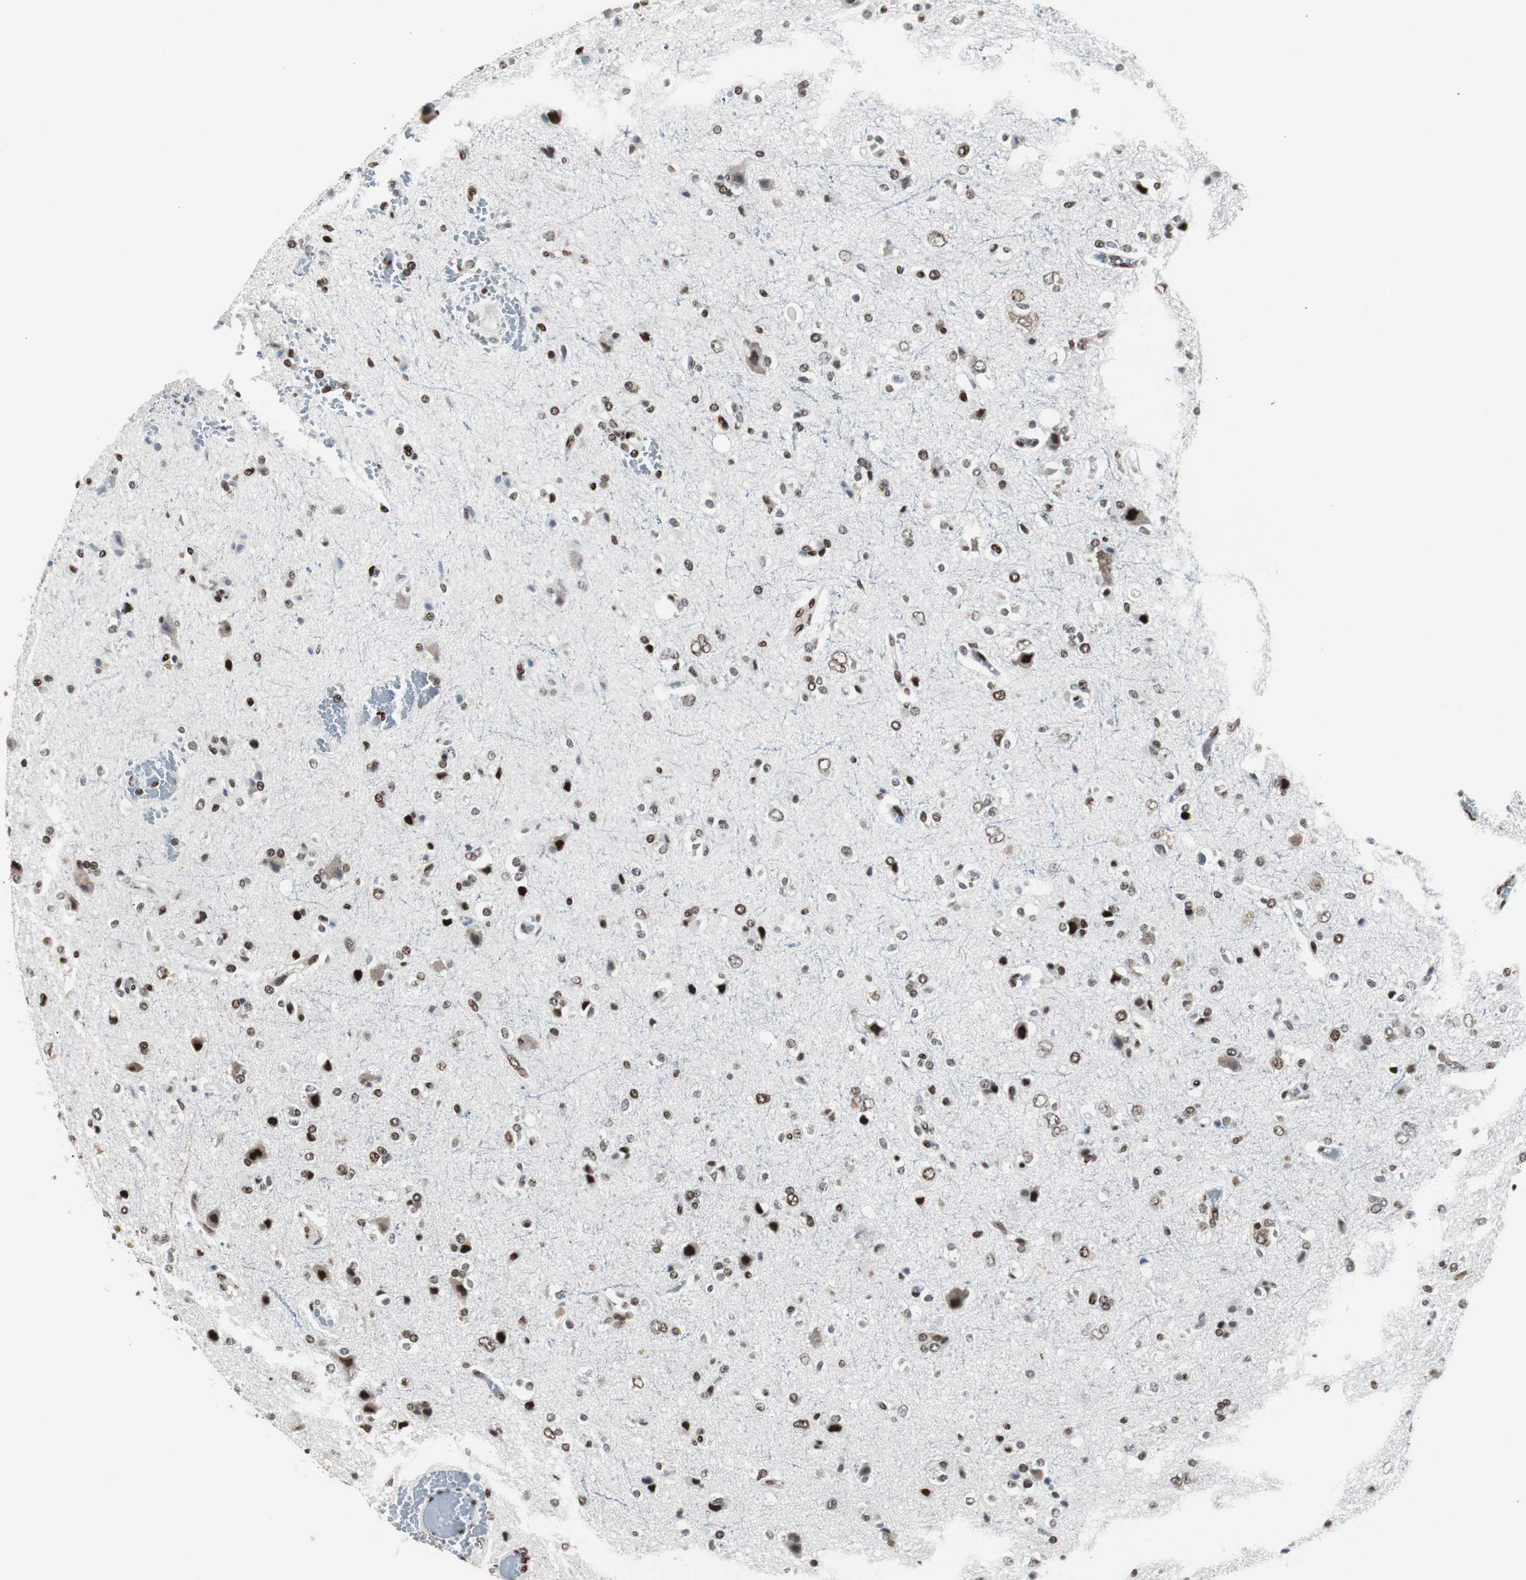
{"staining": {"intensity": "strong", "quantity": ">75%", "location": "nuclear"}, "tissue": "glioma", "cell_type": "Tumor cells", "image_type": "cancer", "snomed": [{"axis": "morphology", "description": "Glioma, malignant, High grade"}, {"axis": "topography", "description": "Brain"}], "caption": "Glioma stained with IHC displays strong nuclear expression in approximately >75% of tumor cells.", "gene": "XRCC1", "patient": {"sex": "male", "age": 47}}